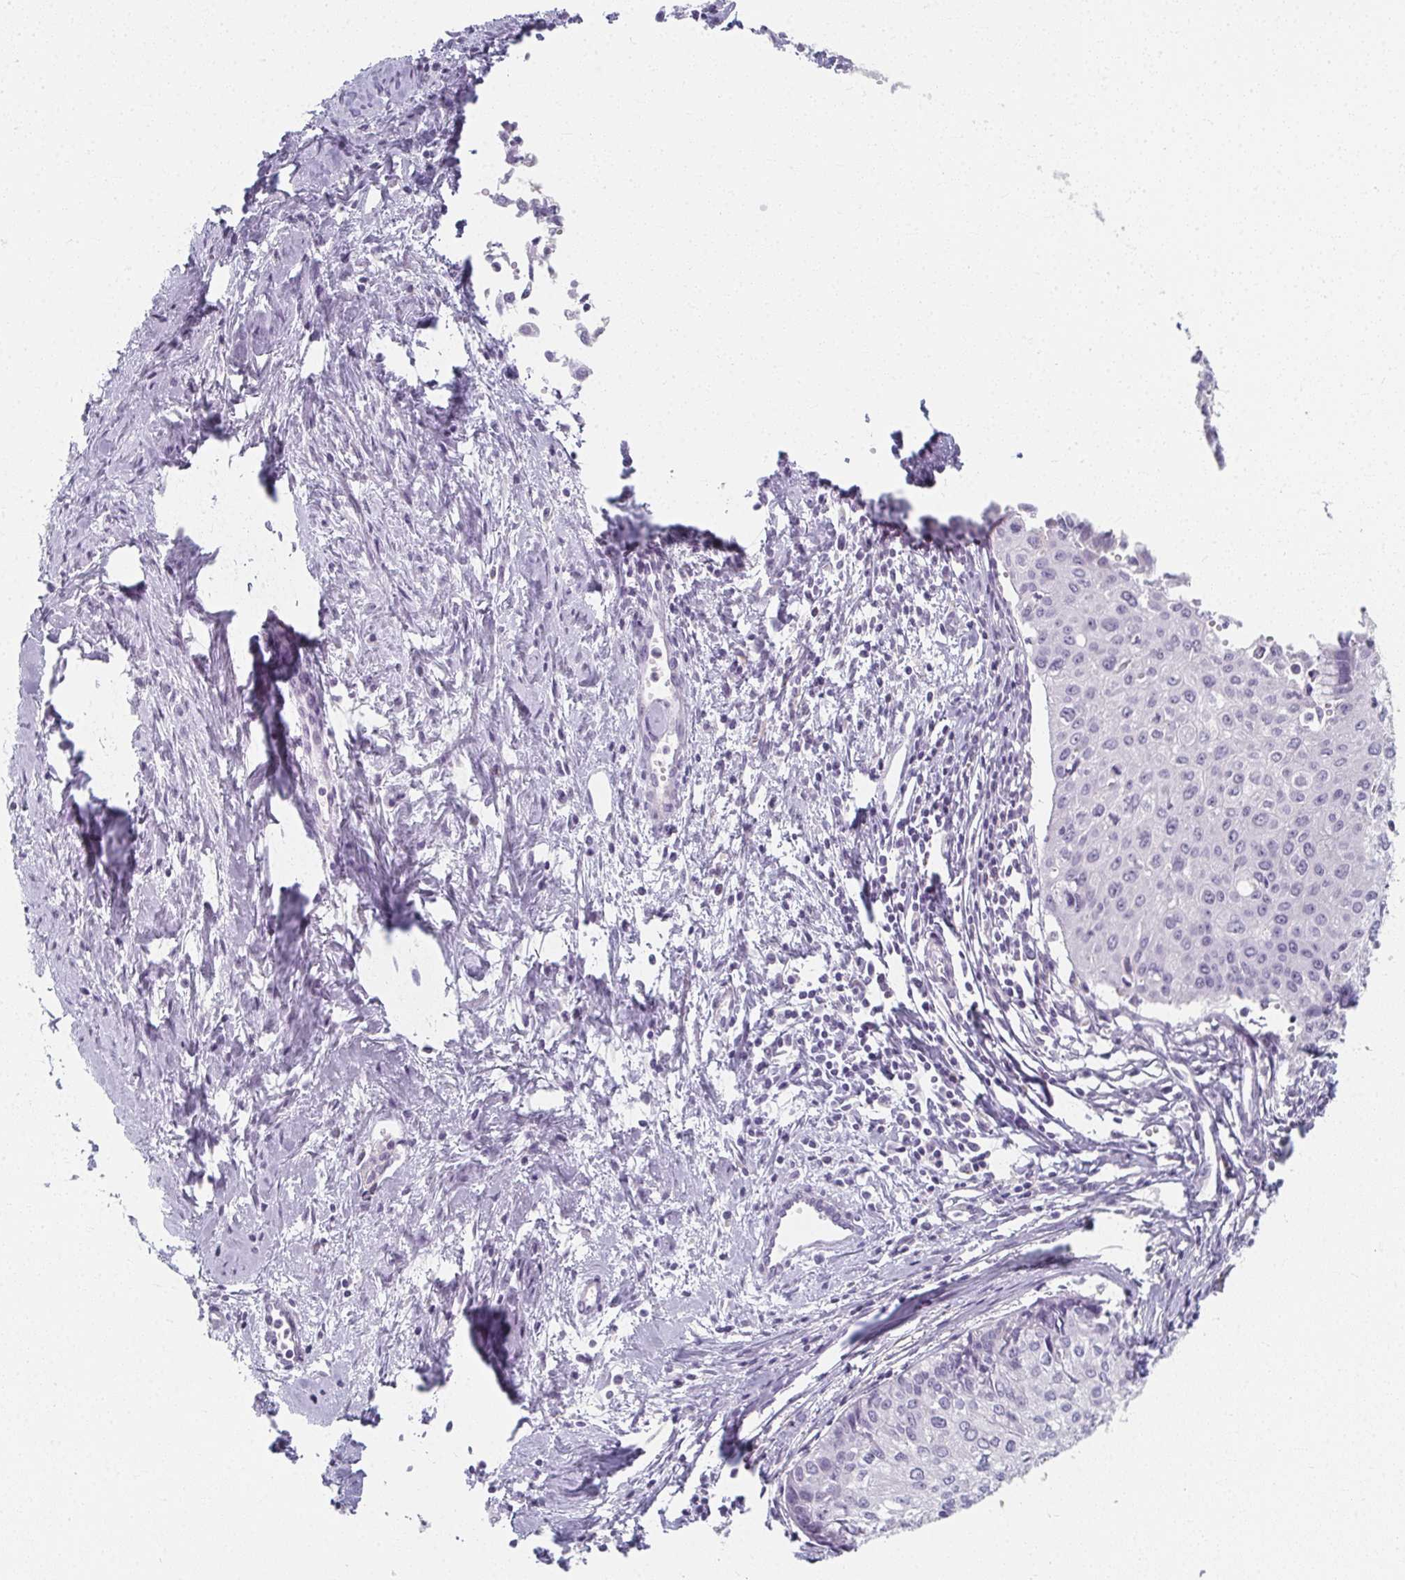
{"staining": {"intensity": "negative", "quantity": "none", "location": "none"}, "tissue": "cervical cancer", "cell_type": "Tumor cells", "image_type": "cancer", "snomed": [{"axis": "morphology", "description": "Squamous cell carcinoma, NOS"}, {"axis": "topography", "description": "Cervix"}], "caption": "There is no significant positivity in tumor cells of cervical cancer (squamous cell carcinoma).", "gene": "CAMKV", "patient": {"sex": "female", "age": 50}}